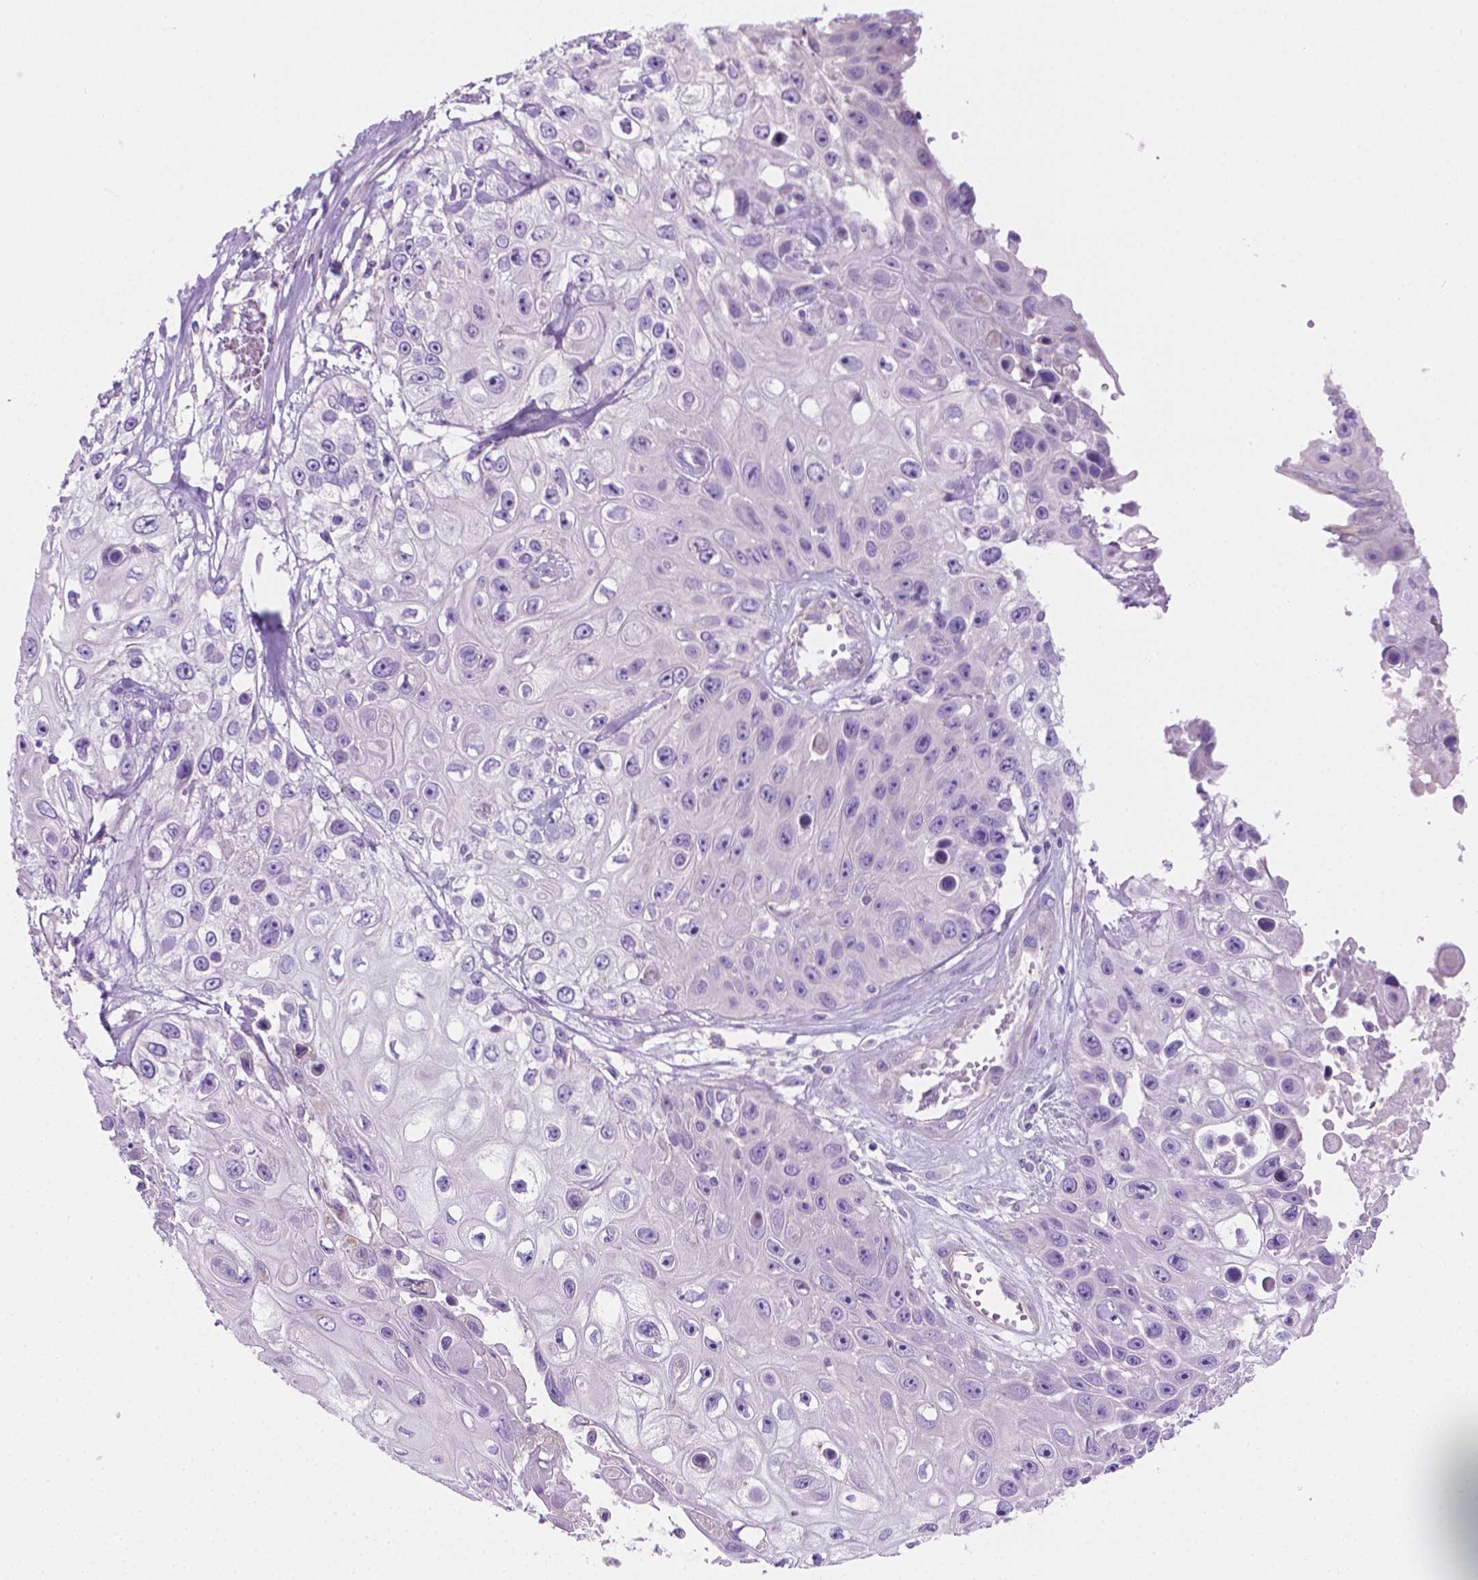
{"staining": {"intensity": "negative", "quantity": "none", "location": "none"}, "tissue": "skin cancer", "cell_type": "Tumor cells", "image_type": "cancer", "snomed": [{"axis": "morphology", "description": "Squamous cell carcinoma, NOS"}, {"axis": "topography", "description": "Skin"}], "caption": "Skin squamous cell carcinoma stained for a protein using immunohistochemistry (IHC) reveals no positivity tumor cells.", "gene": "FASN", "patient": {"sex": "male", "age": 82}}